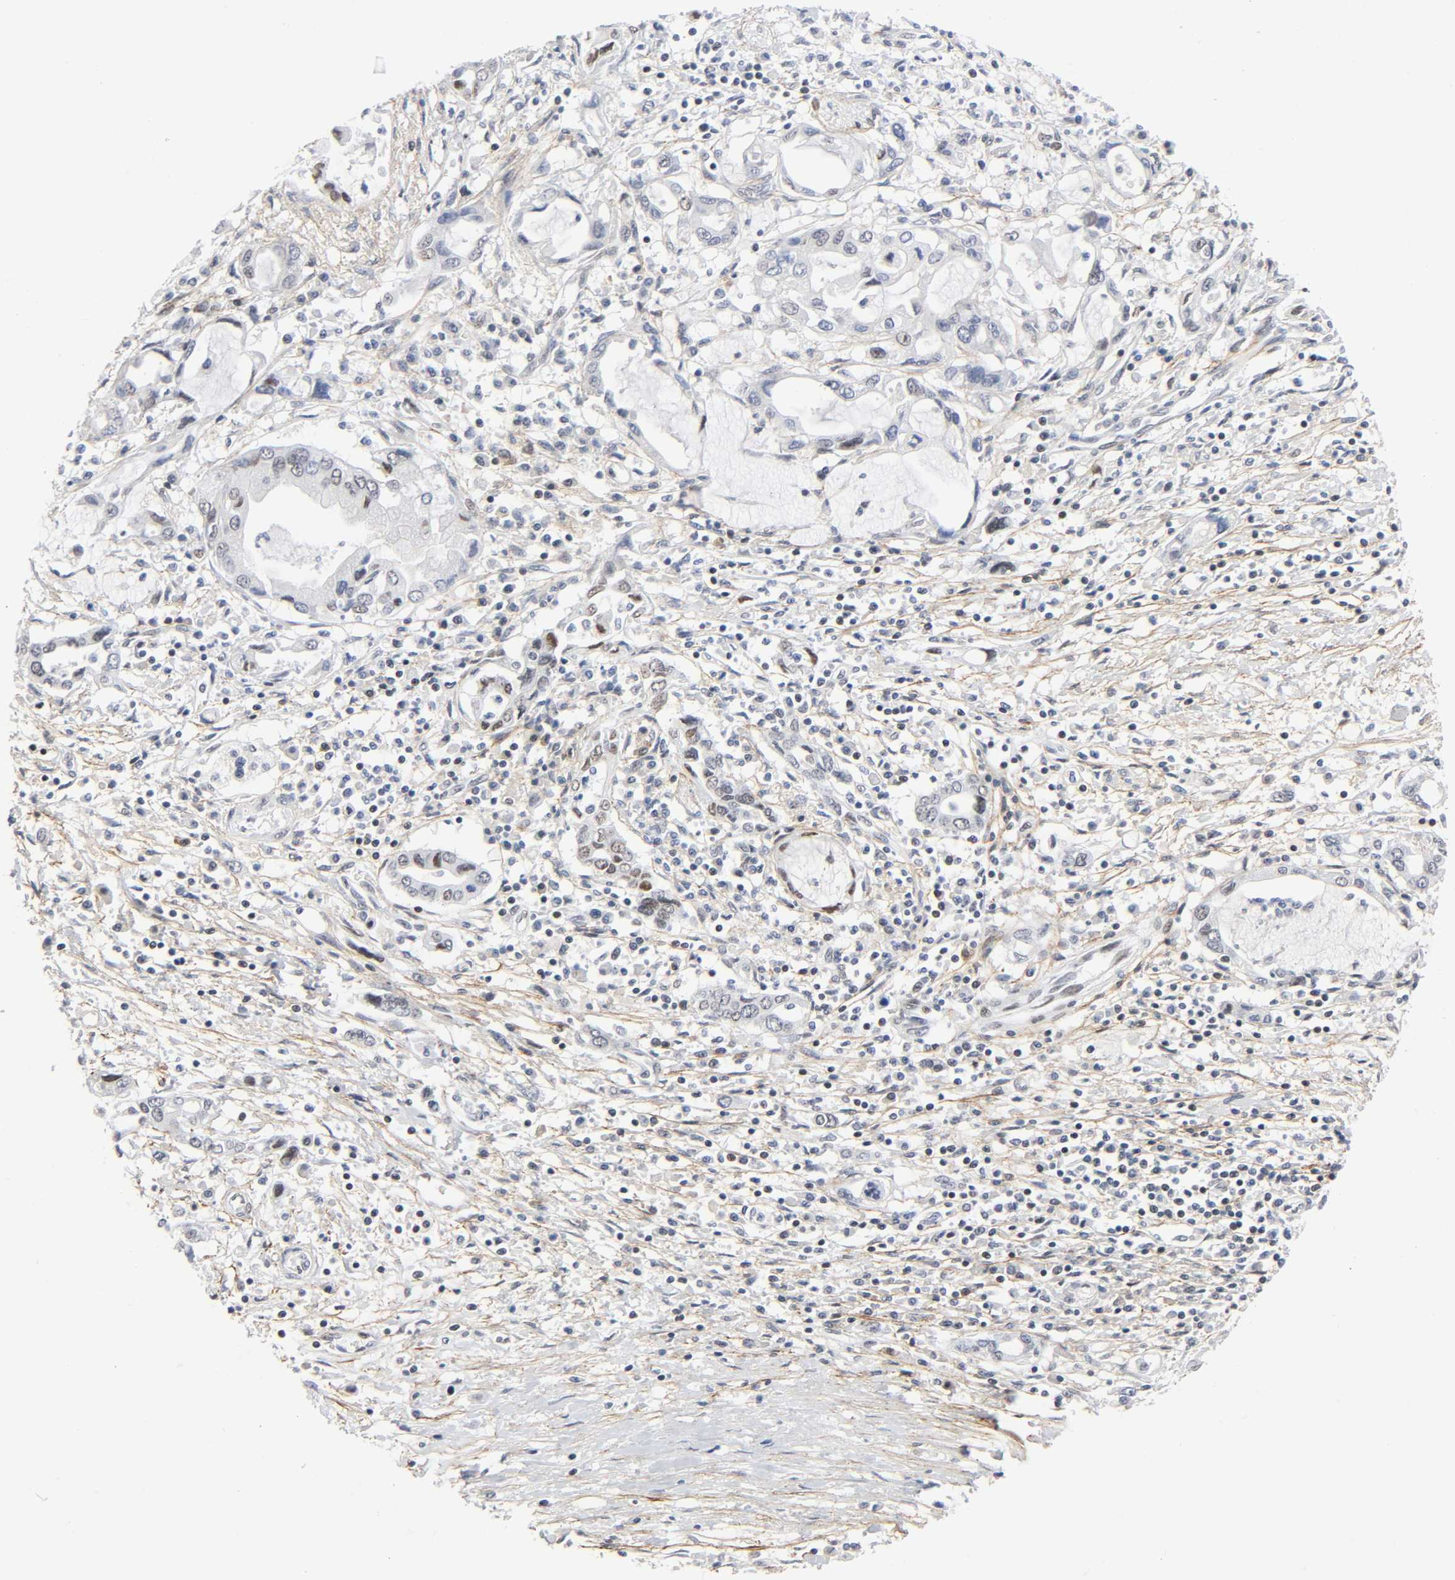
{"staining": {"intensity": "negative", "quantity": "none", "location": "none"}, "tissue": "pancreatic cancer", "cell_type": "Tumor cells", "image_type": "cancer", "snomed": [{"axis": "morphology", "description": "Adenocarcinoma, NOS"}, {"axis": "topography", "description": "Pancreas"}], "caption": "The immunohistochemistry histopathology image has no significant staining in tumor cells of pancreatic cancer (adenocarcinoma) tissue.", "gene": "DIDO1", "patient": {"sex": "female", "age": 57}}